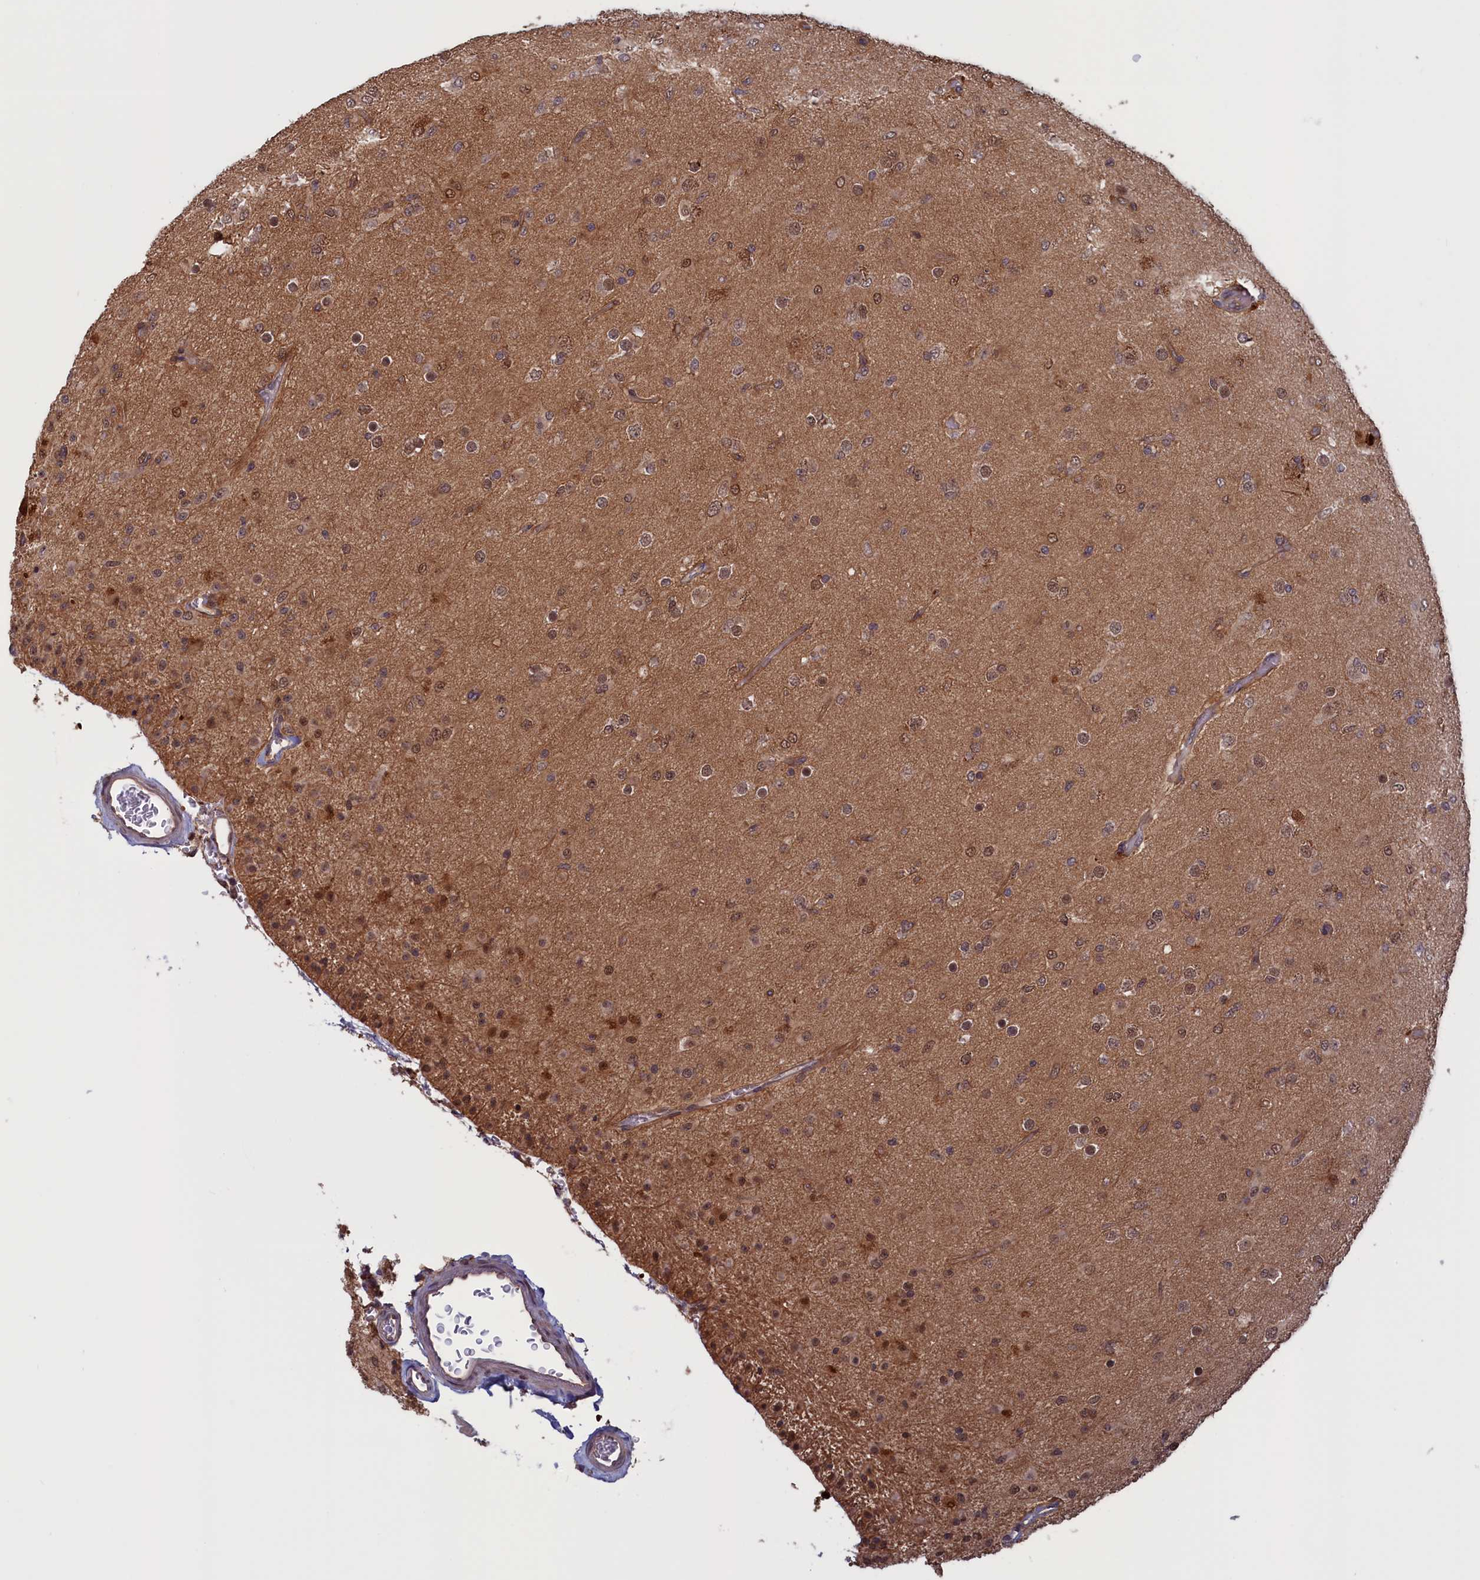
{"staining": {"intensity": "moderate", "quantity": "<25%", "location": "cytoplasmic/membranous,nuclear"}, "tissue": "glioma", "cell_type": "Tumor cells", "image_type": "cancer", "snomed": [{"axis": "morphology", "description": "Glioma, malignant, Low grade"}, {"axis": "topography", "description": "Brain"}], "caption": "This is a photomicrograph of IHC staining of glioma, which shows moderate staining in the cytoplasmic/membranous and nuclear of tumor cells.", "gene": "PLP2", "patient": {"sex": "male", "age": 65}}